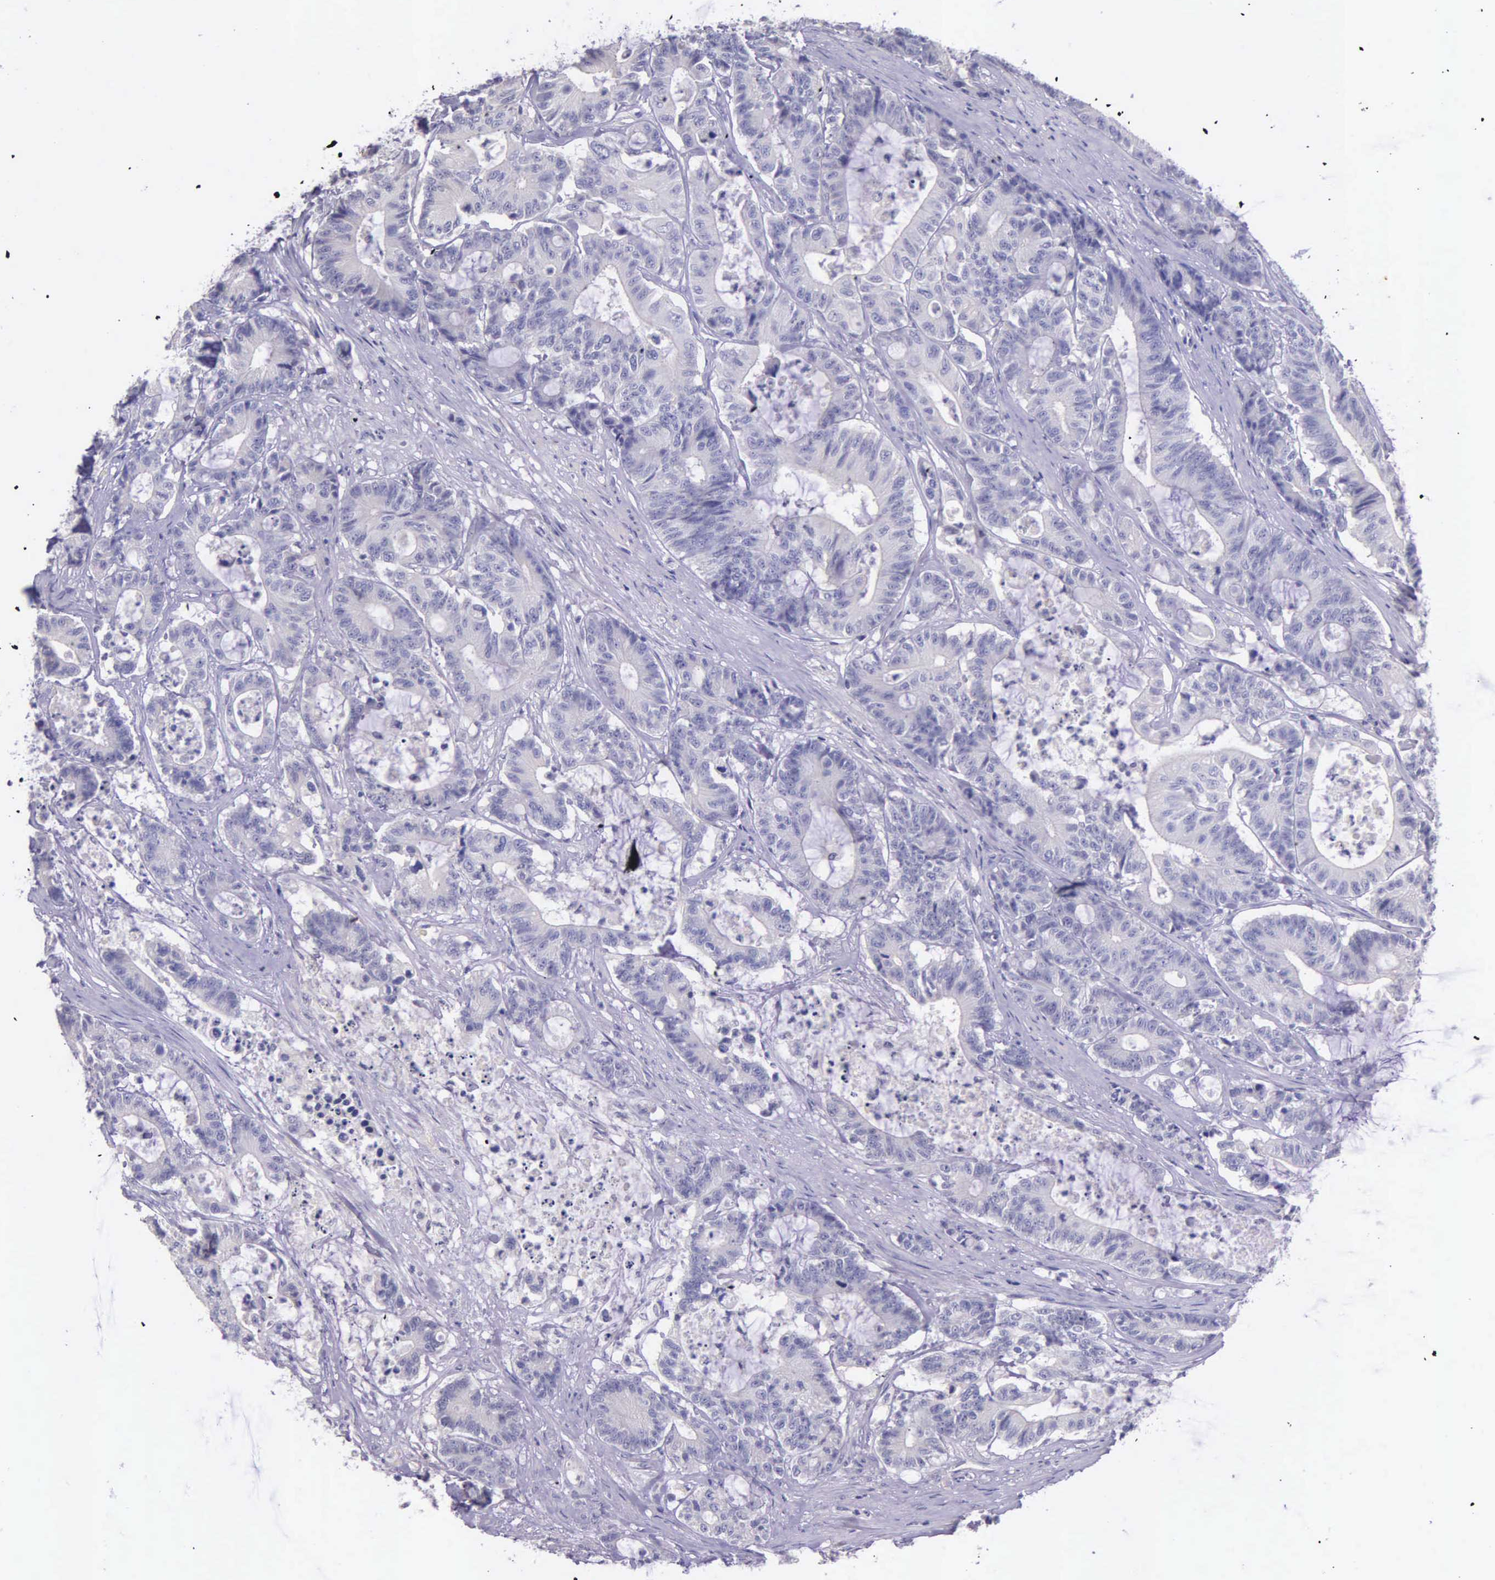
{"staining": {"intensity": "negative", "quantity": "none", "location": "none"}, "tissue": "colorectal cancer", "cell_type": "Tumor cells", "image_type": "cancer", "snomed": [{"axis": "morphology", "description": "Adenocarcinoma, NOS"}, {"axis": "topography", "description": "Colon"}], "caption": "A high-resolution photomicrograph shows immunohistochemistry (IHC) staining of colorectal cancer, which exhibits no significant expression in tumor cells.", "gene": "THSD7A", "patient": {"sex": "female", "age": 84}}